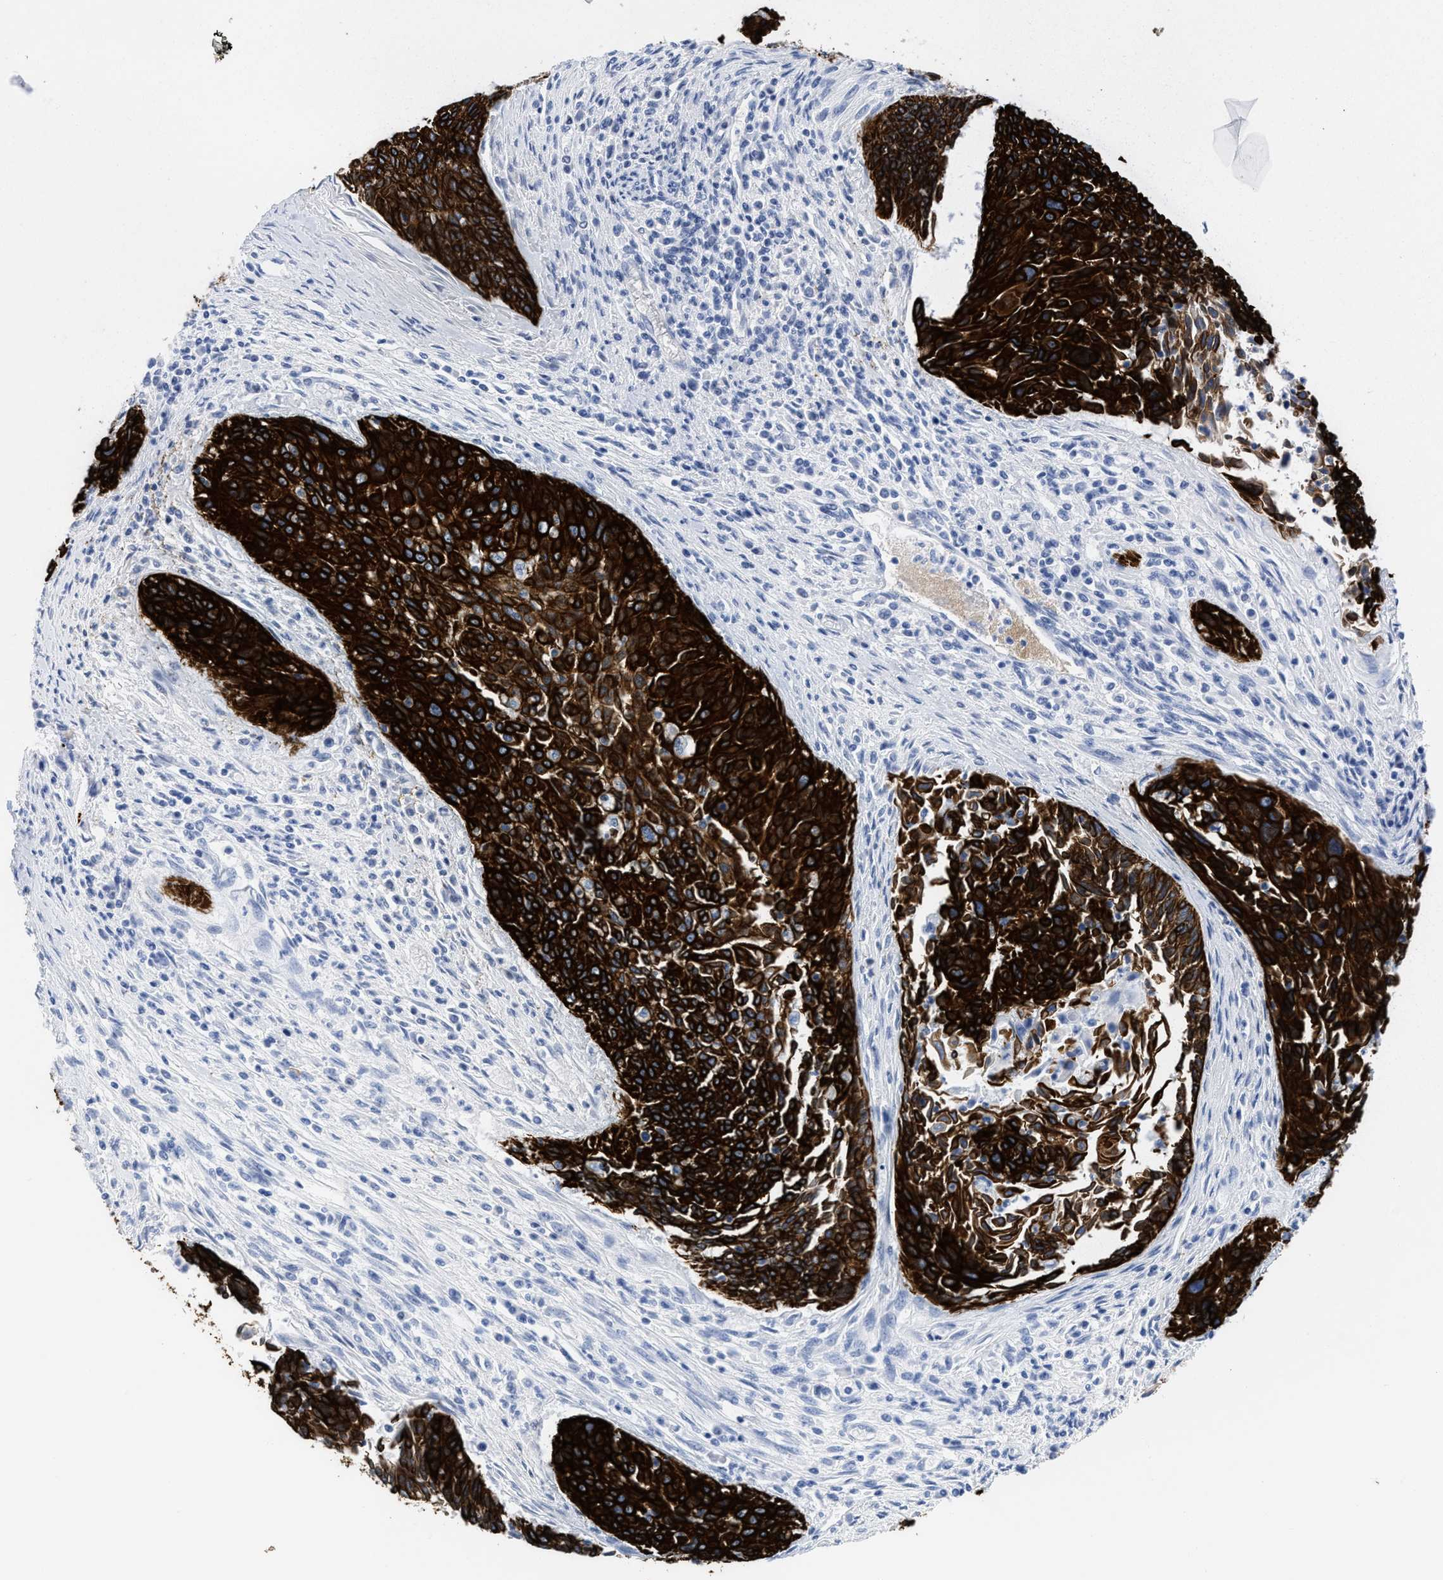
{"staining": {"intensity": "strong", "quantity": ">75%", "location": "cytoplasmic/membranous"}, "tissue": "cervical cancer", "cell_type": "Tumor cells", "image_type": "cancer", "snomed": [{"axis": "morphology", "description": "Squamous cell carcinoma, NOS"}, {"axis": "topography", "description": "Cervix"}], "caption": "Tumor cells reveal high levels of strong cytoplasmic/membranous positivity in about >75% of cells in human squamous cell carcinoma (cervical).", "gene": "DUSP26", "patient": {"sex": "female", "age": 55}}